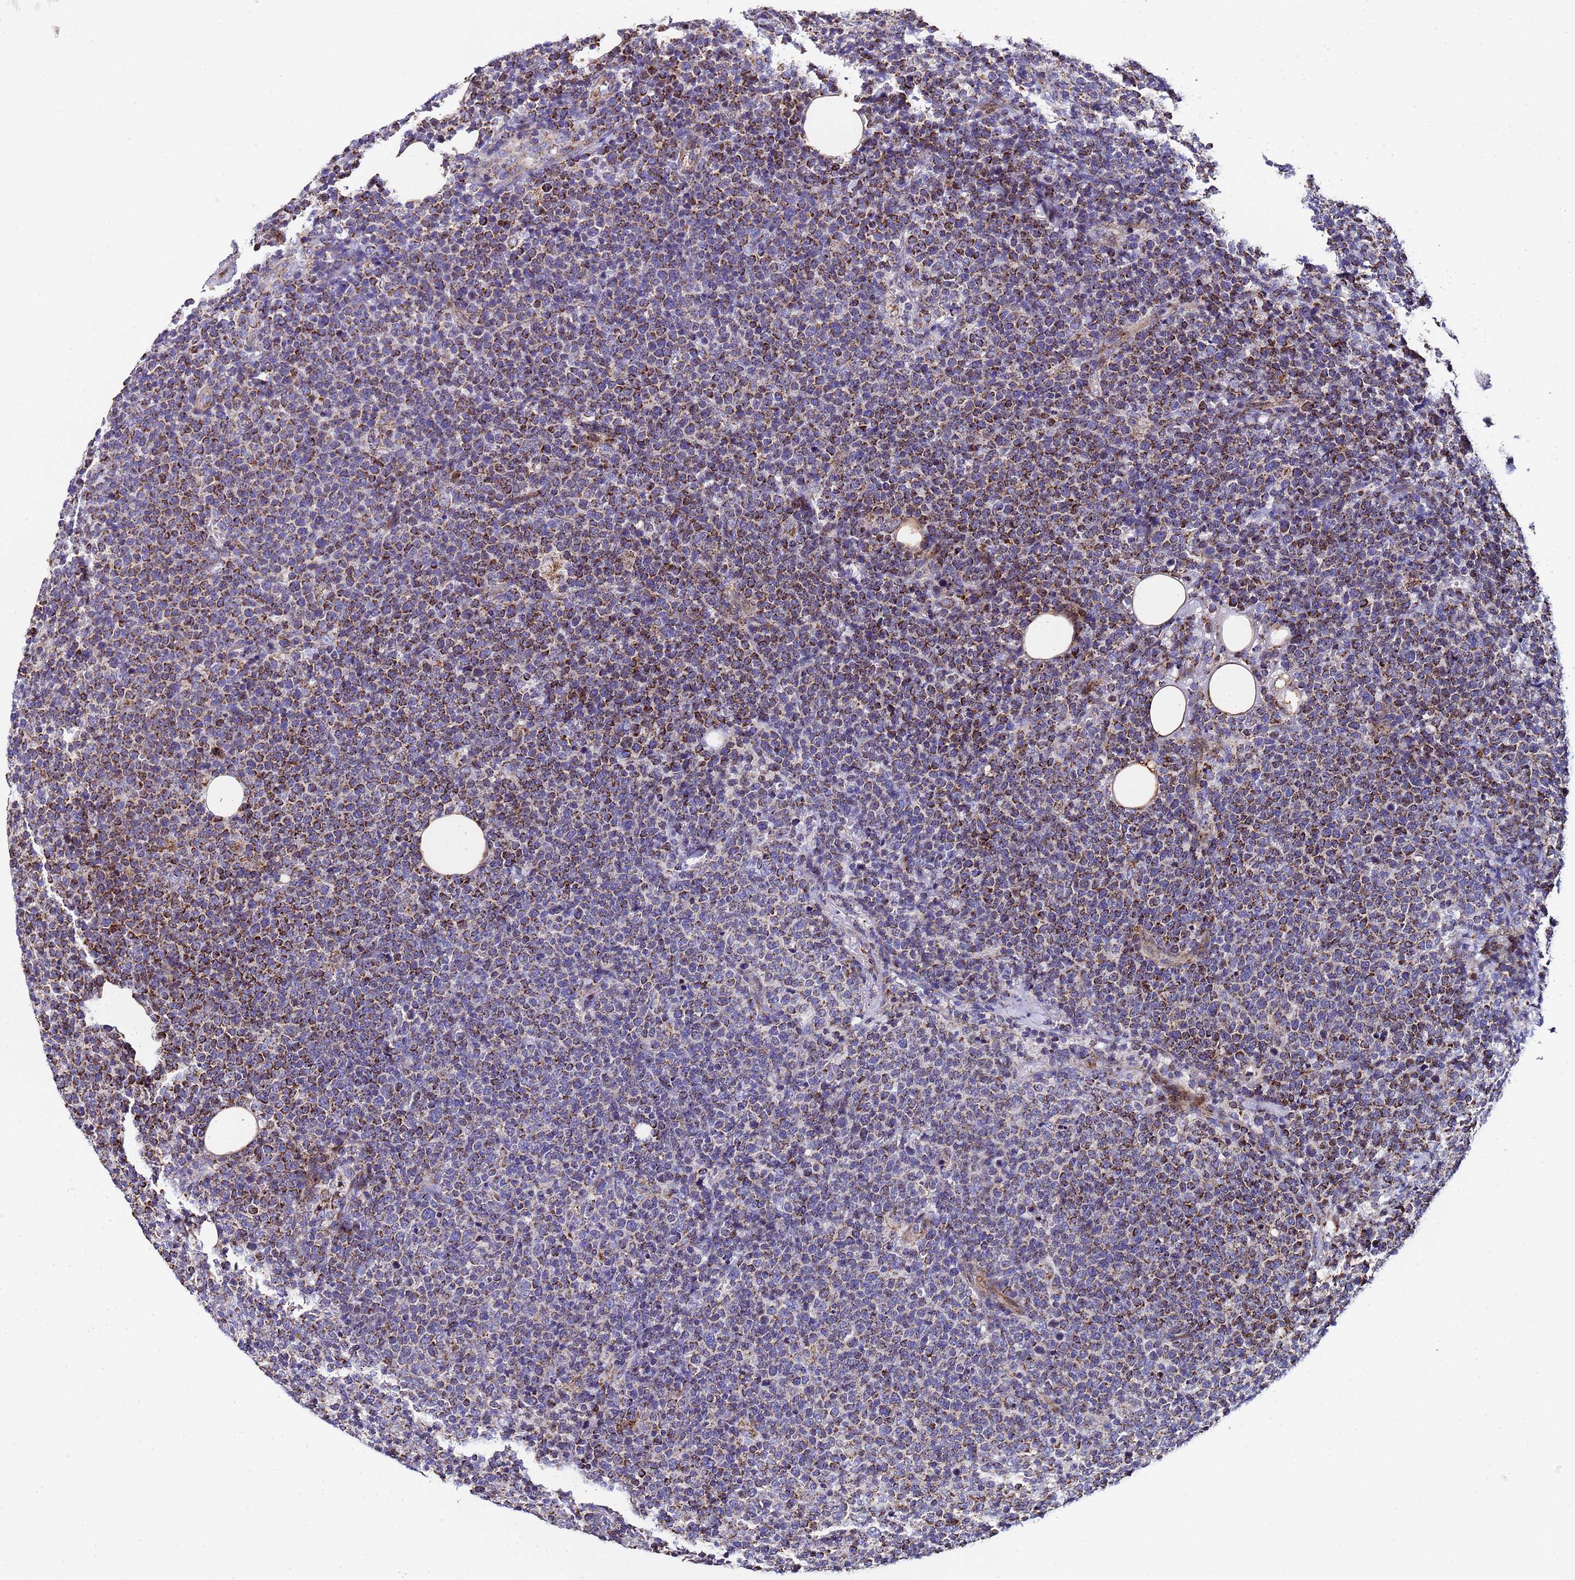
{"staining": {"intensity": "strong", "quantity": "25%-75%", "location": "cytoplasmic/membranous"}, "tissue": "lymphoma", "cell_type": "Tumor cells", "image_type": "cancer", "snomed": [{"axis": "morphology", "description": "Malignant lymphoma, non-Hodgkin's type, High grade"}, {"axis": "topography", "description": "Lymph node"}], "caption": "Brown immunohistochemical staining in human lymphoma shows strong cytoplasmic/membranous staining in about 25%-75% of tumor cells.", "gene": "MRPS12", "patient": {"sex": "male", "age": 61}}